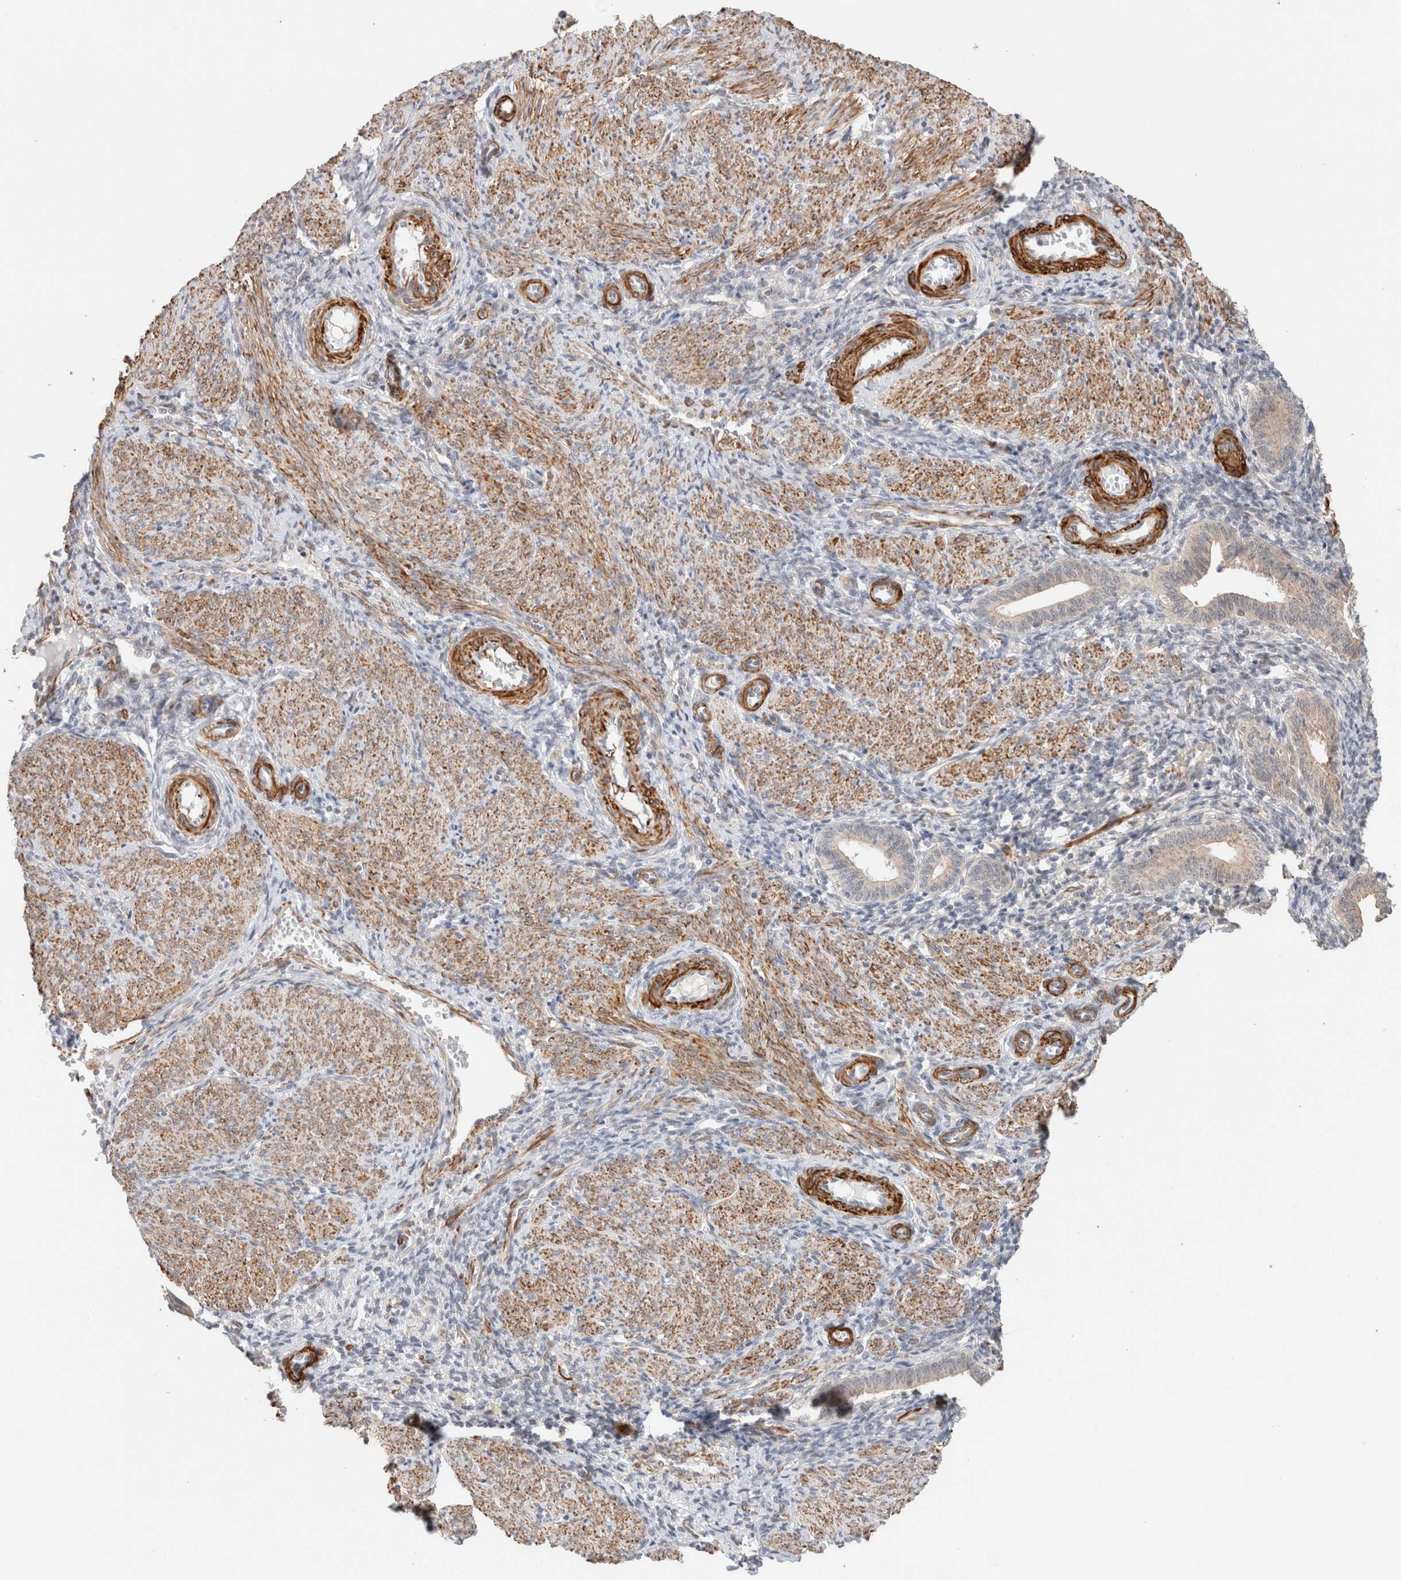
{"staining": {"intensity": "moderate", "quantity": "<25%", "location": "nuclear"}, "tissue": "endometrium", "cell_type": "Cells in endometrial stroma", "image_type": "normal", "snomed": [{"axis": "morphology", "description": "Normal tissue, NOS"}, {"axis": "topography", "description": "Uterus"}, {"axis": "topography", "description": "Endometrium"}], "caption": "A photomicrograph of human endometrium stained for a protein displays moderate nuclear brown staining in cells in endometrial stroma. (IHC, brightfield microscopy, high magnification).", "gene": "ID3", "patient": {"sex": "female", "age": 33}}